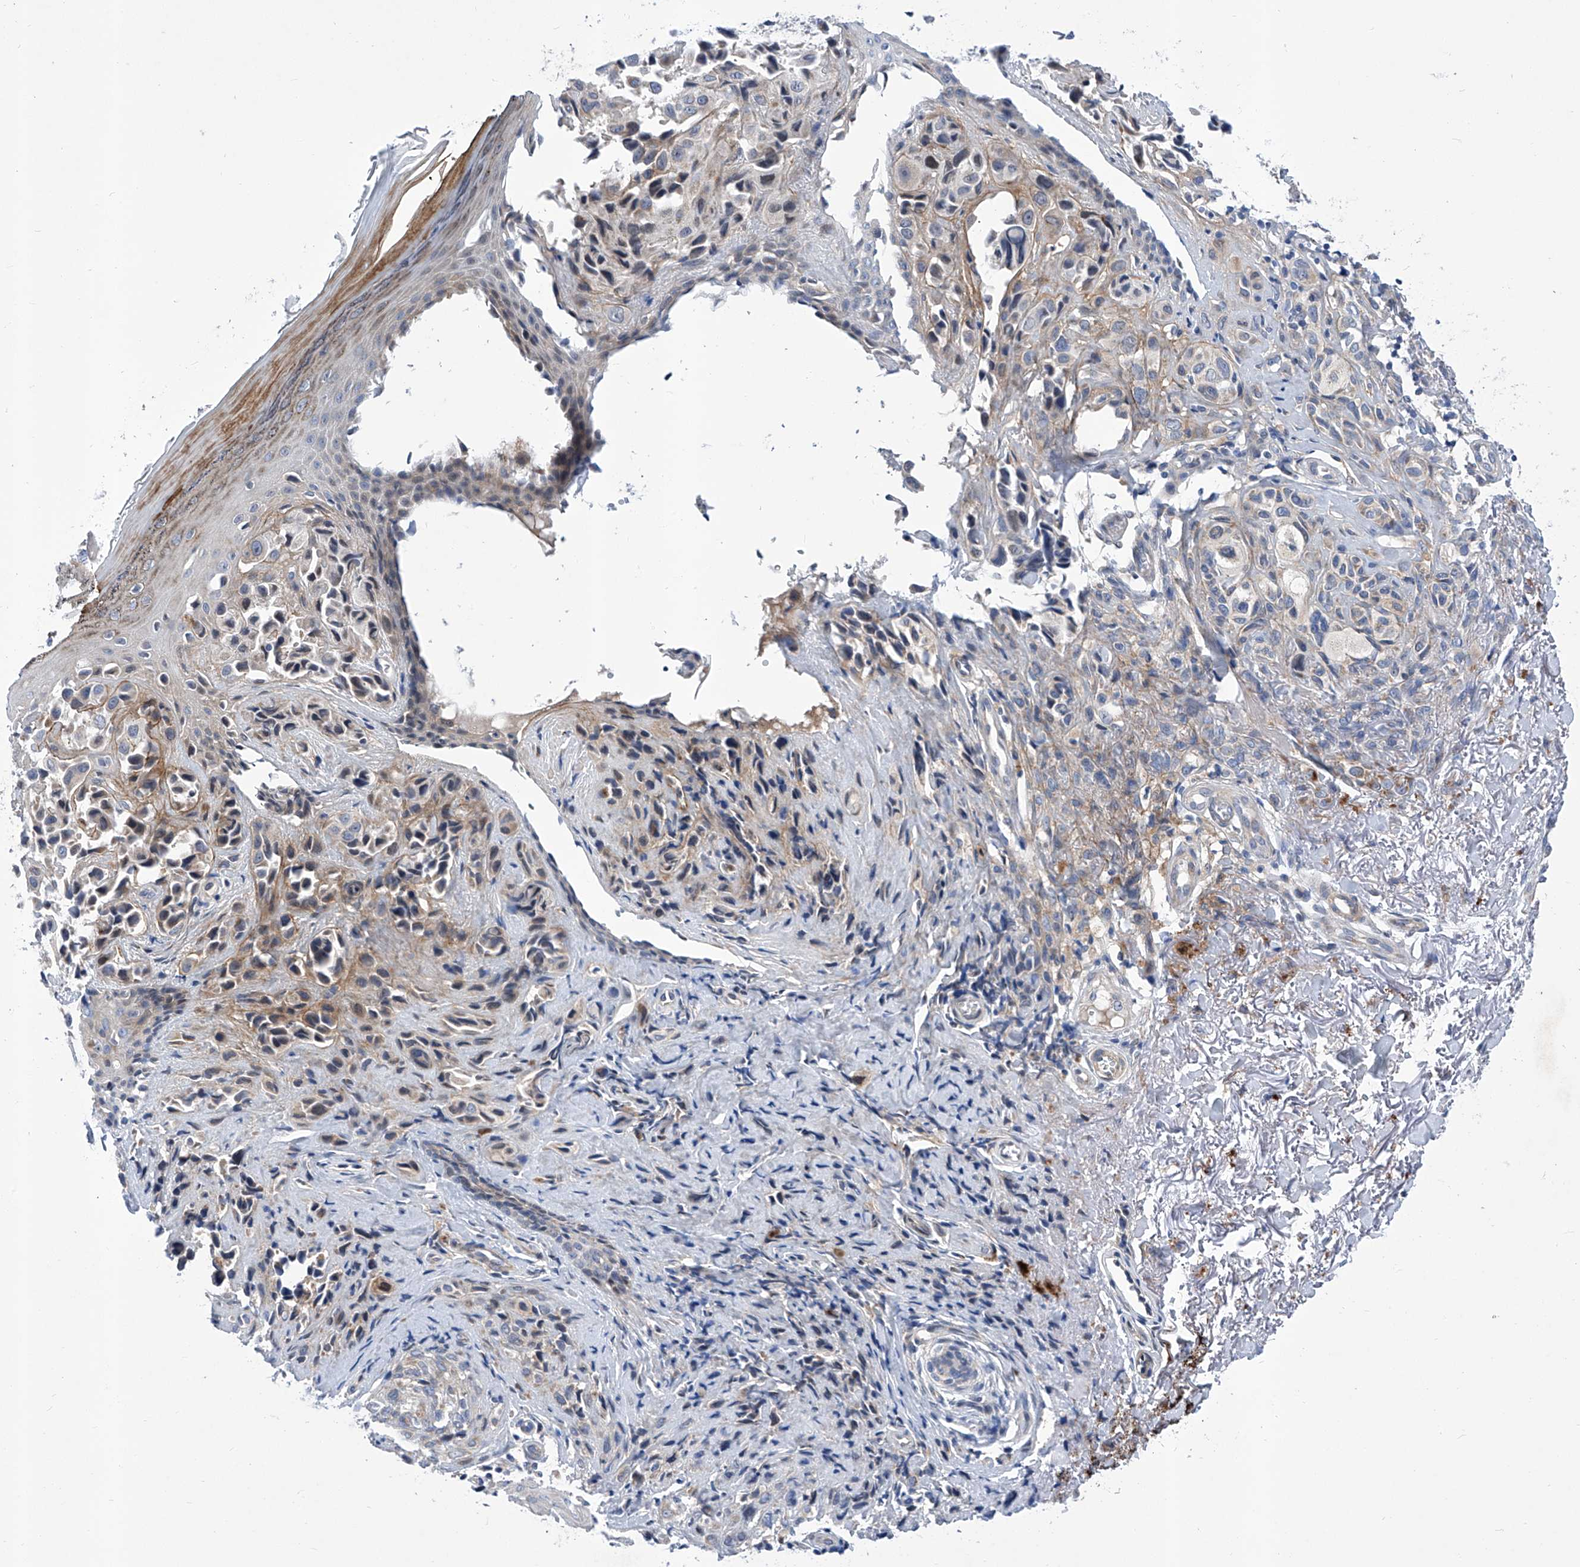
{"staining": {"intensity": "negative", "quantity": "none", "location": "none"}, "tissue": "melanoma", "cell_type": "Tumor cells", "image_type": "cancer", "snomed": [{"axis": "morphology", "description": "Malignant melanoma, NOS"}, {"axis": "topography", "description": "Skin"}], "caption": "DAB (3,3'-diaminobenzidine) immunohistochemical staining of human malignant melanoma reveals no significant positivity in tumor cells.", "gene": "SRBD1", "patient": {"sex": "female", "age": 58}}